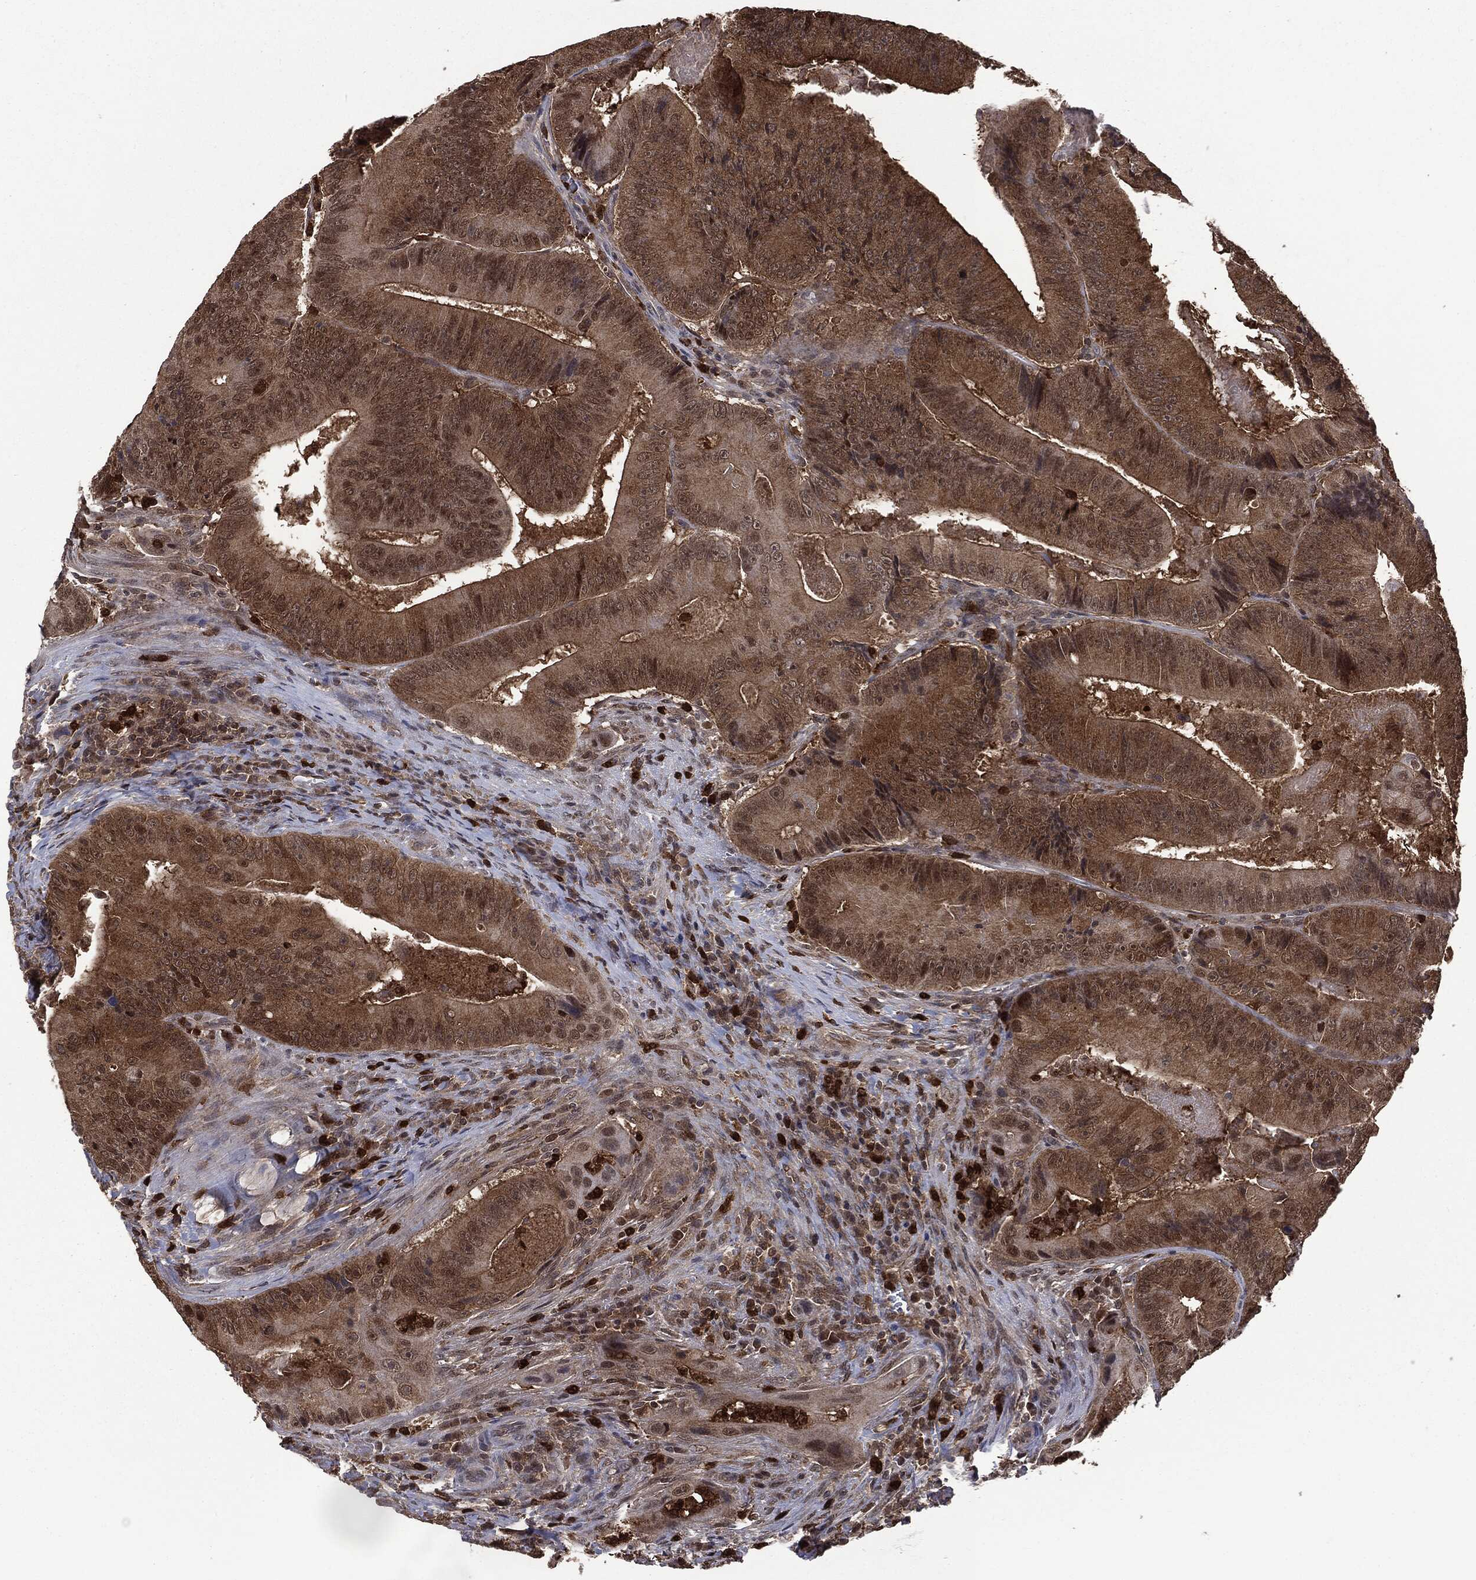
{"staining": {"intensity": "strong", "quantity": ">75%", "location": "cytoplasmic/membranous"}, "tissue": "colorectal cancer", "cell_type": "Tumor cells", "image_type": "cancer", "snomed": [{"axis": "morphology", "description": "Adenocarcinoma, NOS"}, {"axis": "topography", "description": "Colon"}], "caption": "DAB immunohistochemical staining of human colorectal cancer exhibits strong cytoplasmic/membranous protein expression in approximately >75% of tumor cells.", "gene": "GPI", "patient": {"sex": "female", "age": 86}}